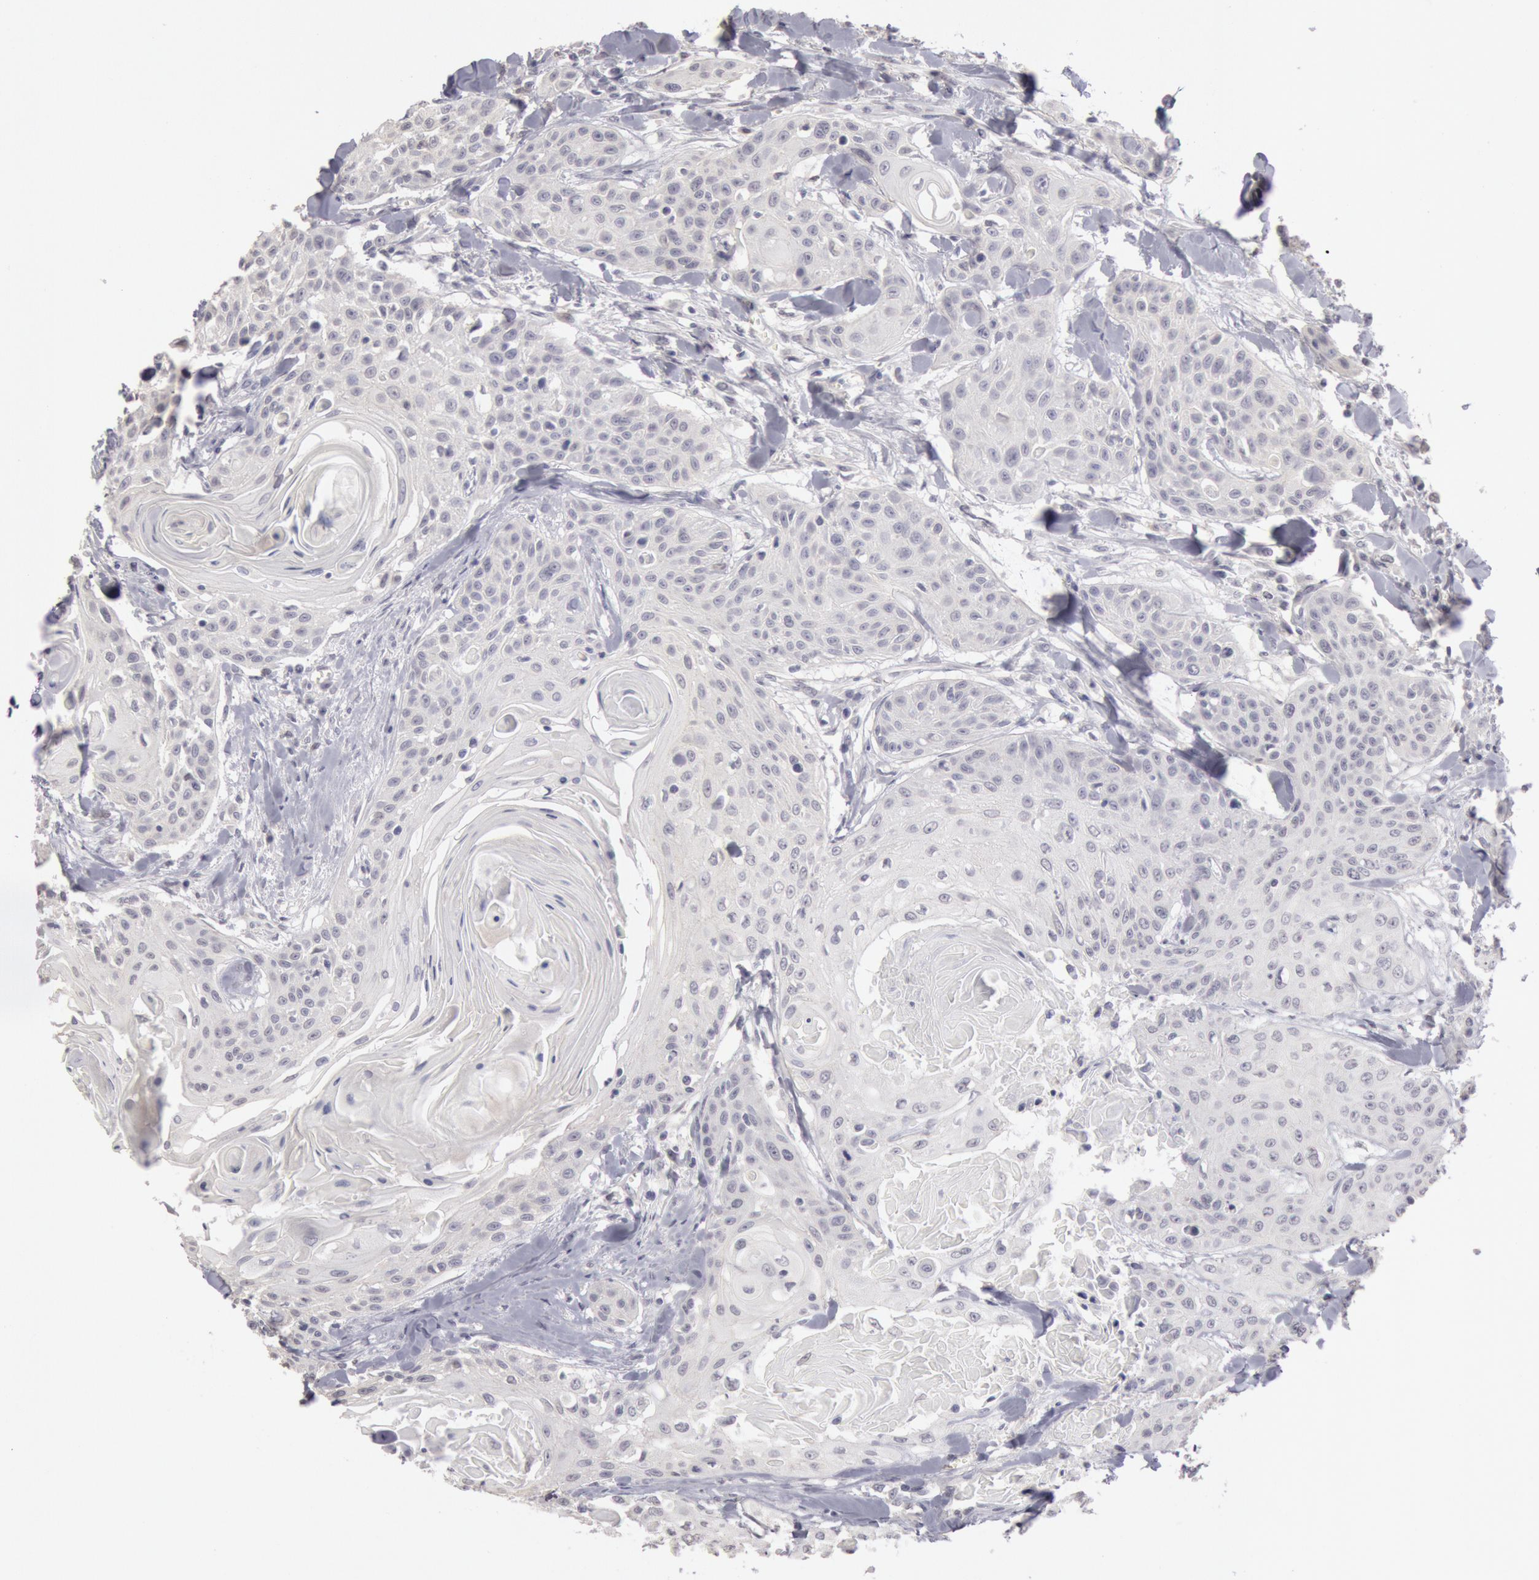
{"staining": {"intensity": "negative", "quantity": "none", "location": "none"}, "tissue": "head and neck cancer", "cell_type": "Tumor cells", "image_type": "cancer", "snomed": [{"axis": "morphology", "description": "Squamous cell carcinoma, NOS"}, {"axis": "morphology", "description": "Squamous cell carcinoma, metastatic, NOS"}, {"axis": "topography", "description": "Lymph node"}, {"axis": "topography", "description": "Salivary gland"}, {"axis": "topography", "description": "Head-Neck"}], "caption": "Tumor cells are negative for brown protein staining in head and neck metastatic squamous cell carcinoma.", "gene": "RIMBP3C", "patient": {"sex": "female", "age": 74}}